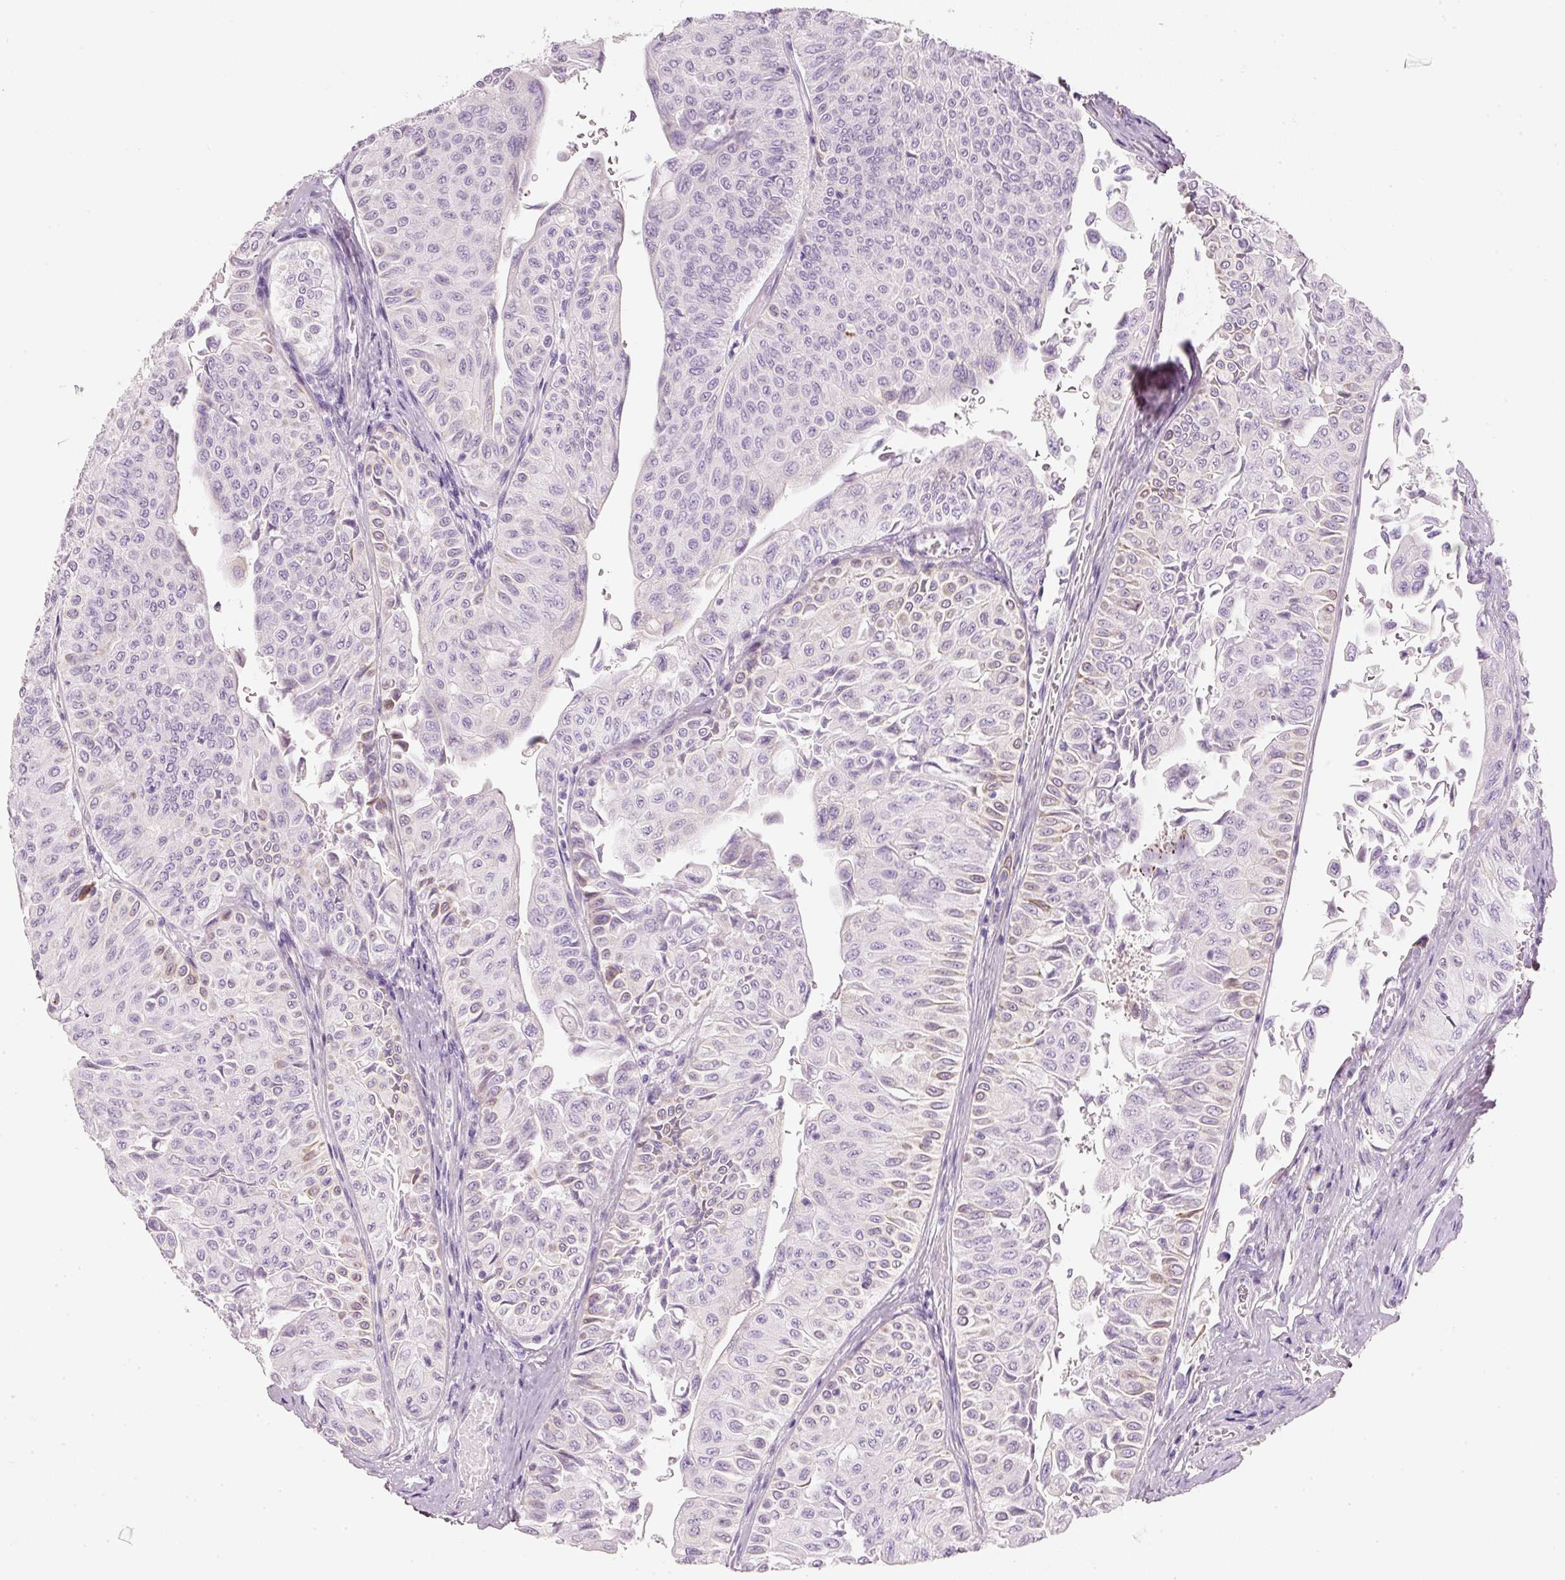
{"staining": {"intensity": "weak", "quantity": "<25%", "location": "cytoplasmic/membranous"}, "tissue": "urothelial cancer", "cell_type": "Tumor cells", "image_type": "cancer", "snomed": [{"axis": "morphology", "description": "Urothelial carcinoma, NOS"}, {"axis": "topography", "description": "Urinary bladder"}], "caption": "This photomicrograph is of transitional cell carcinoma stained with immunohistochemistry to label a protein in brown with the nuclei are counter-stained blue. There is no expression in tumor cells.", "gene": "PDXDC1", "patient": {"sex": "male", "age": 59}}